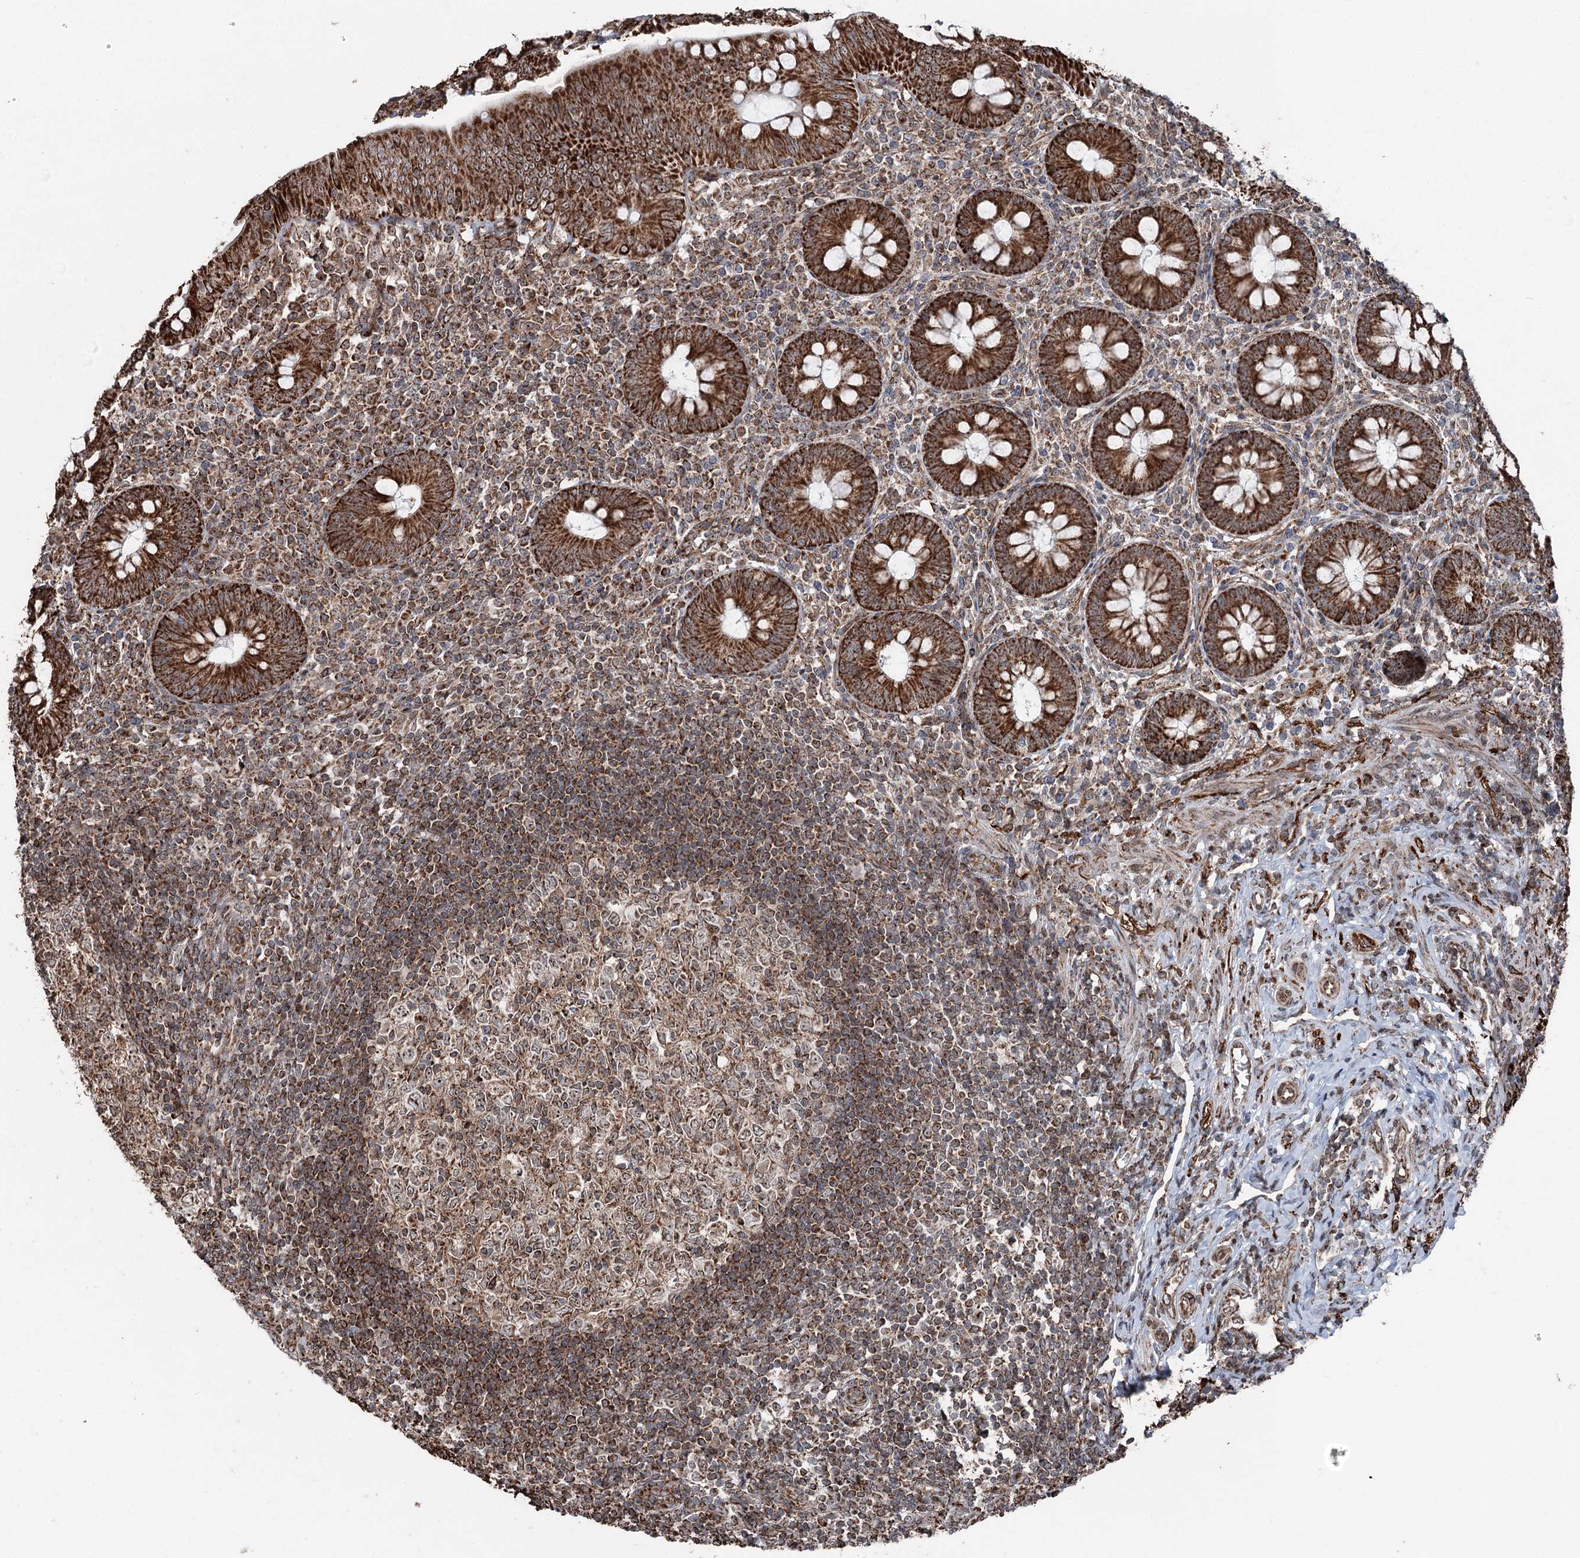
{"staining": {"intensity": "strong", "quantity": ">75%", "location": "cytoplasmic/membranous"}, "tissue": "appendix", "cell_type": "Glandular cells", "image_type": "normal", "snomed": [{"axis": "morphology", "description": "Normal tissue, NOS"}, {"axis": "topography", "description": "Appendix"}], "caption": "Appendix stained with DAB IHC reveals high levels of strong cytoplasmic/membranous expression in about >75% of glandular cells.", "gene": "STEEP1", "patient": {"sex": "male", "age": 14}}